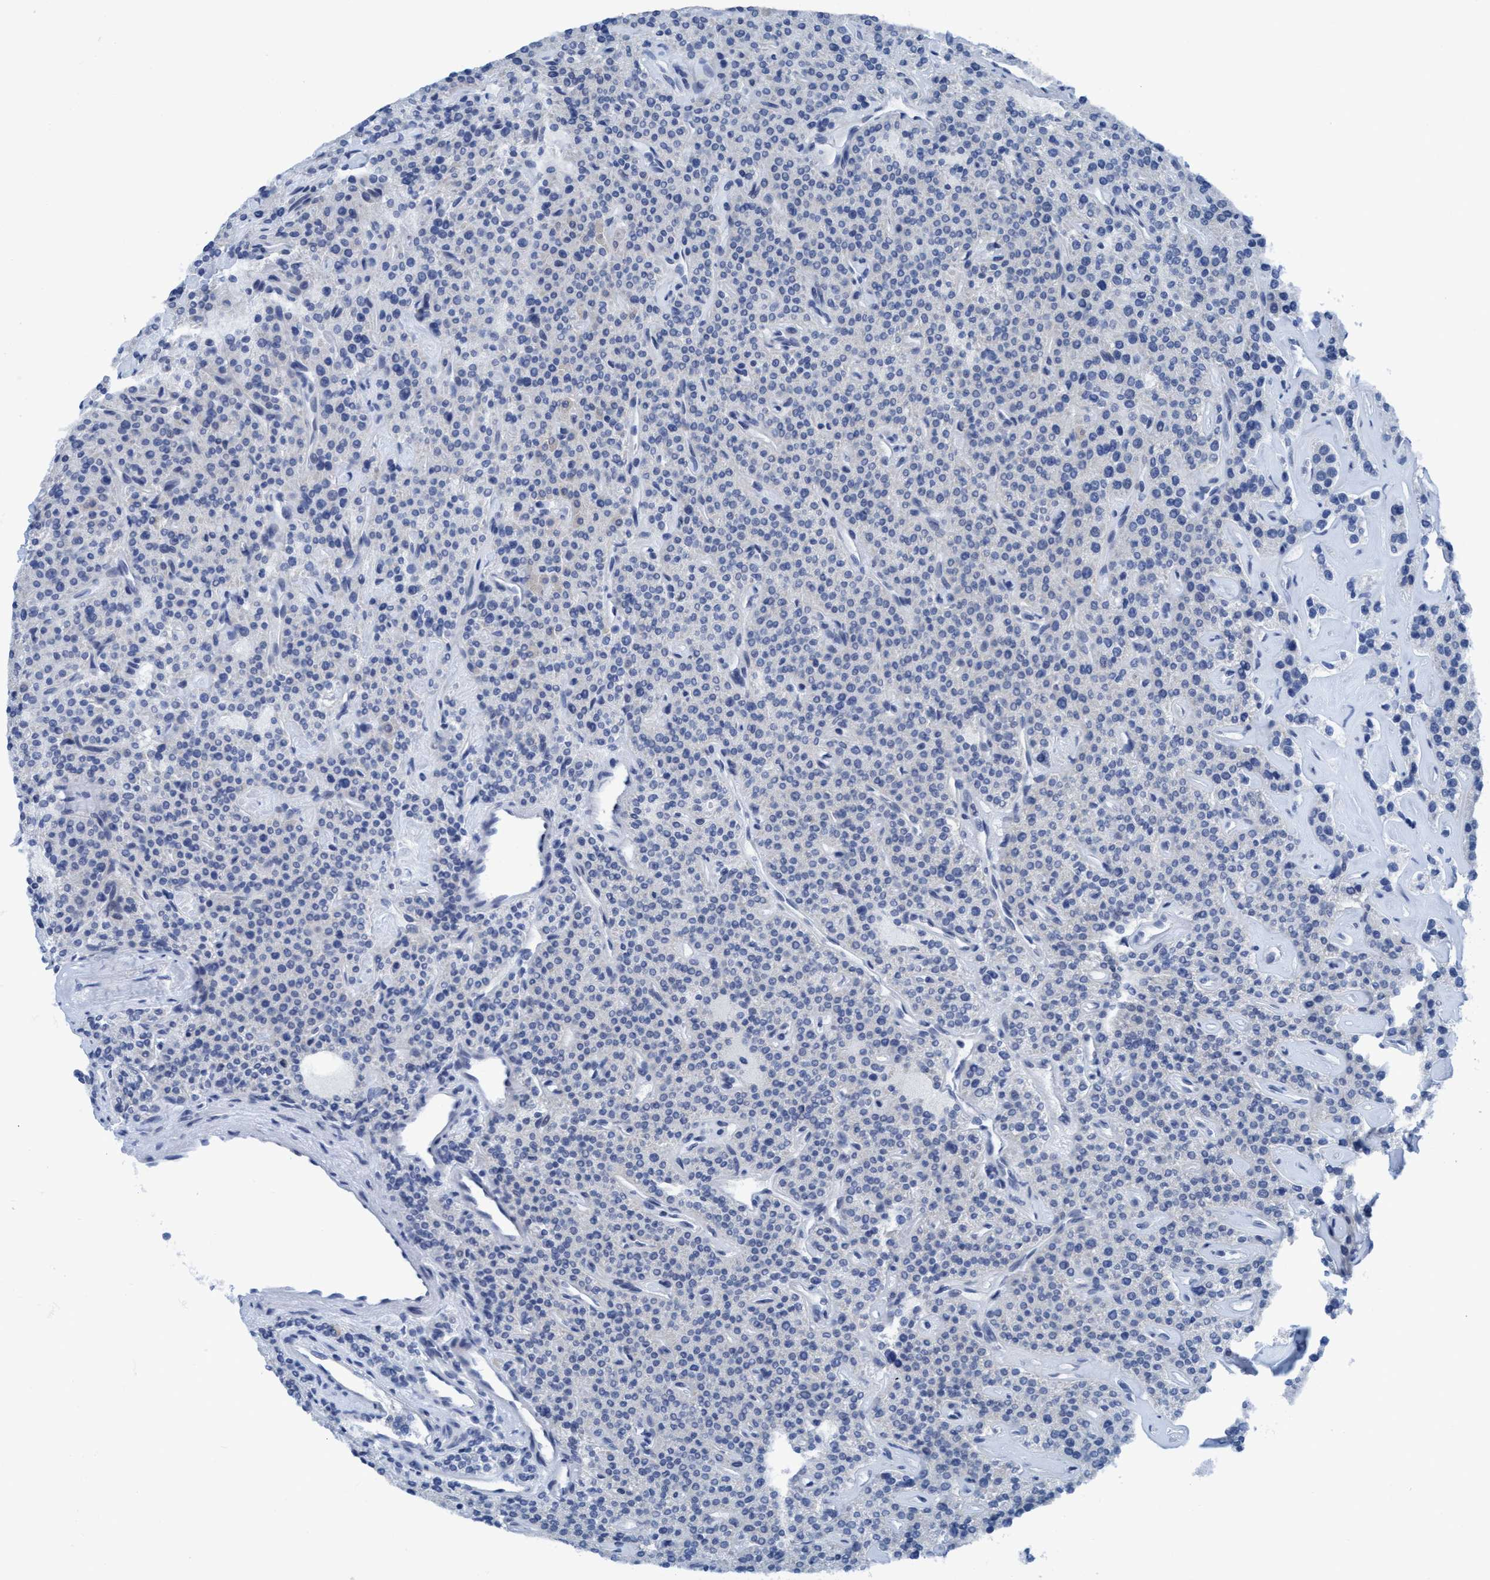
{"staining": {"intensity": "negative", "quantity": "none", "location": "none"}, "tissue": "parathyroid gland", "cell_type": "Glandular cells", "image_type": "normal", "snomed": [{"axis": "morphology", "description": "Normal tissue, NOS"}, {"axis": "topography", "description": "Parathyroid gland"}], "caption": "A micrograph of parathyroid gland stained for a protein exhibits no brown staining in glandular cells. (DAB immunohistochemistry (IHC) visualized using brightfield microscopy, high magnification).", "gene": "DNAI1", "patient": {"sex": "male", "age": 46}}